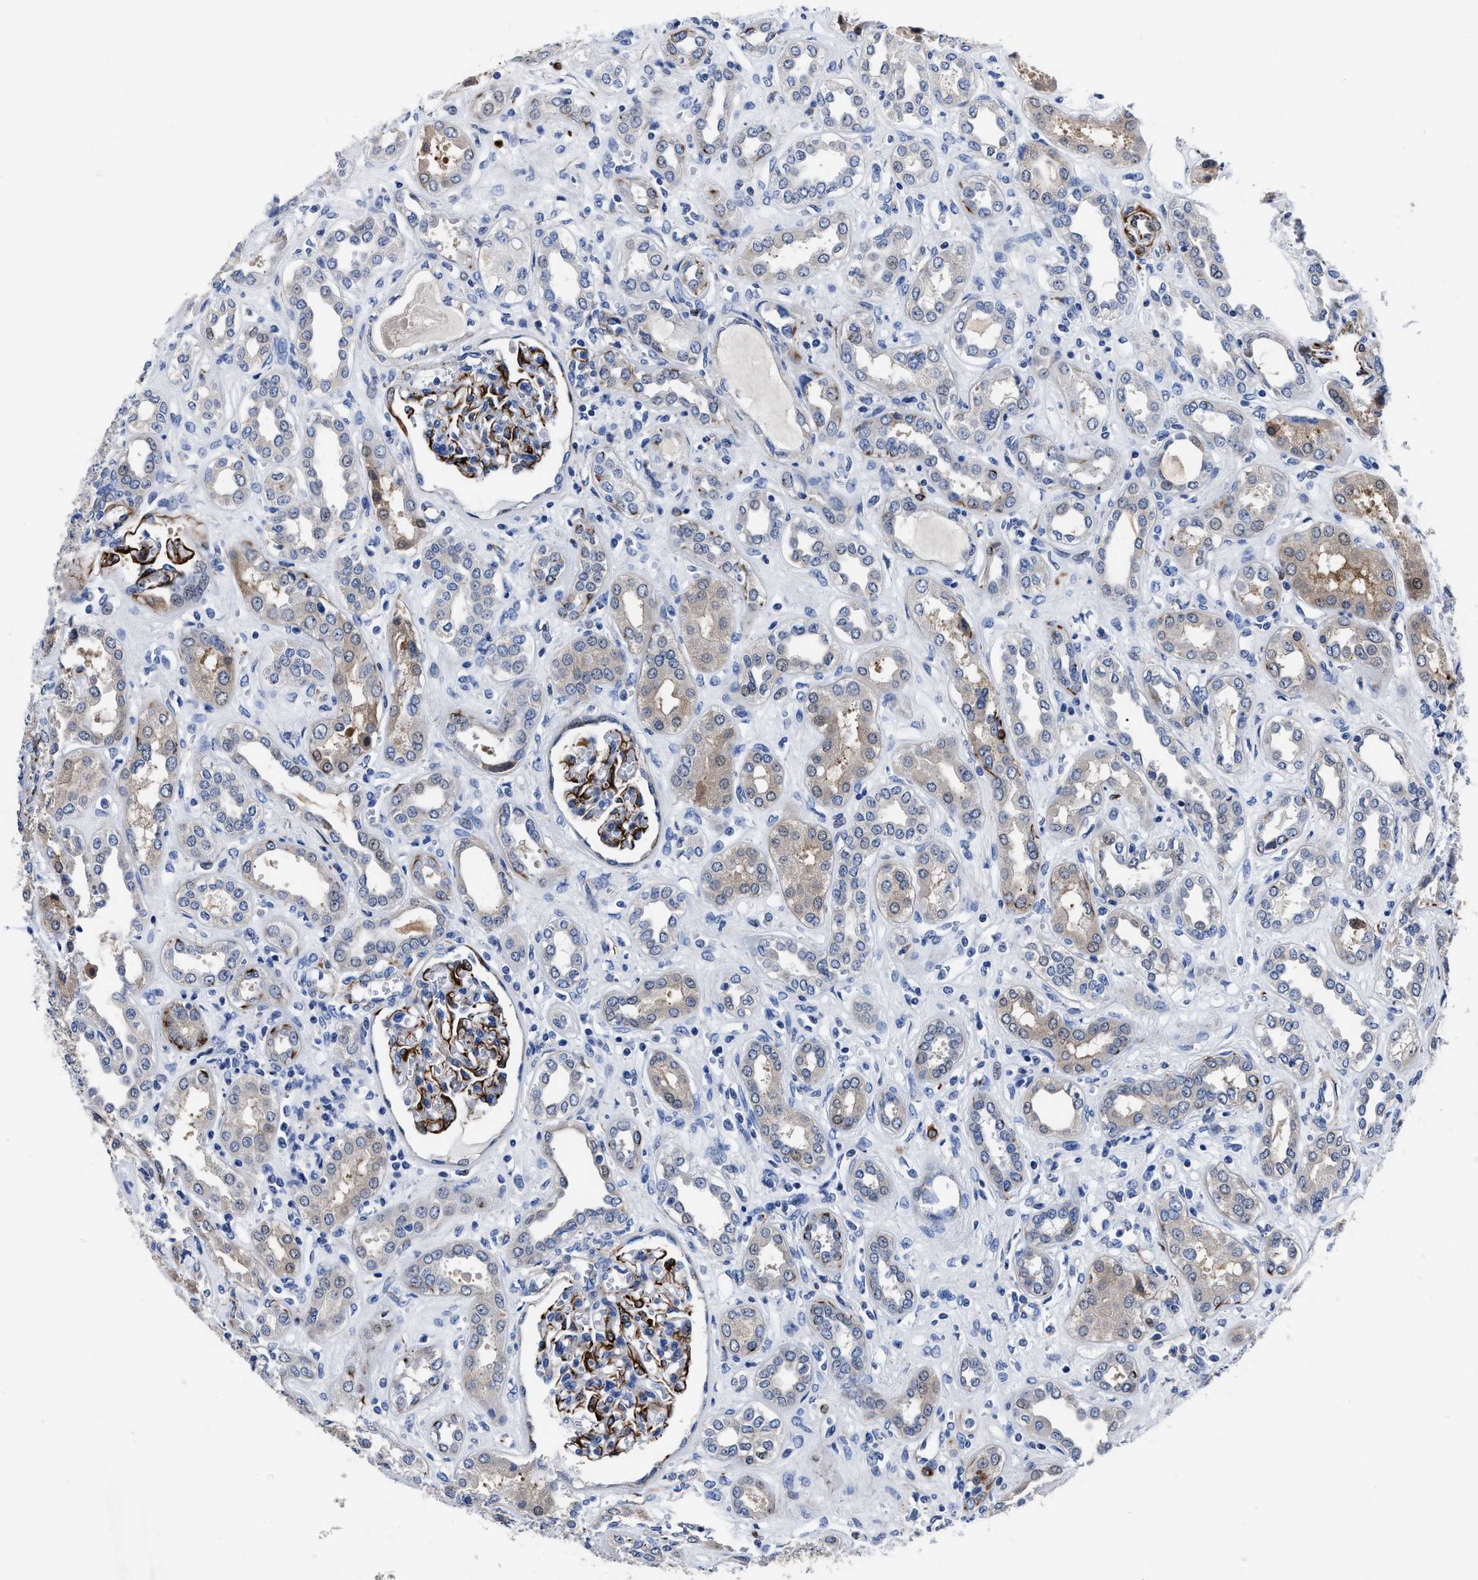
{"staining": {"intensity": "moderate", "quantity": "25%-75%", "location": "cytoplasmic/membranous"}, "tissue": "kidney", "cell_type": "Cells in glomeruli", "image_type": "normal", "snomed": [{"axis": "morphology", "description": "Normal tissue, NOS"}, {"axis": "topography", "description": "Kidney"}], "caption": "Immunohistochemistry of normal kidney shows medium levels of moderate cytoplasmic/membranous positivity in approximately 25%-75% of cells in glomeruli.", "gene": "OR10G3", "patient": {"sex": "male", "age": 59}}